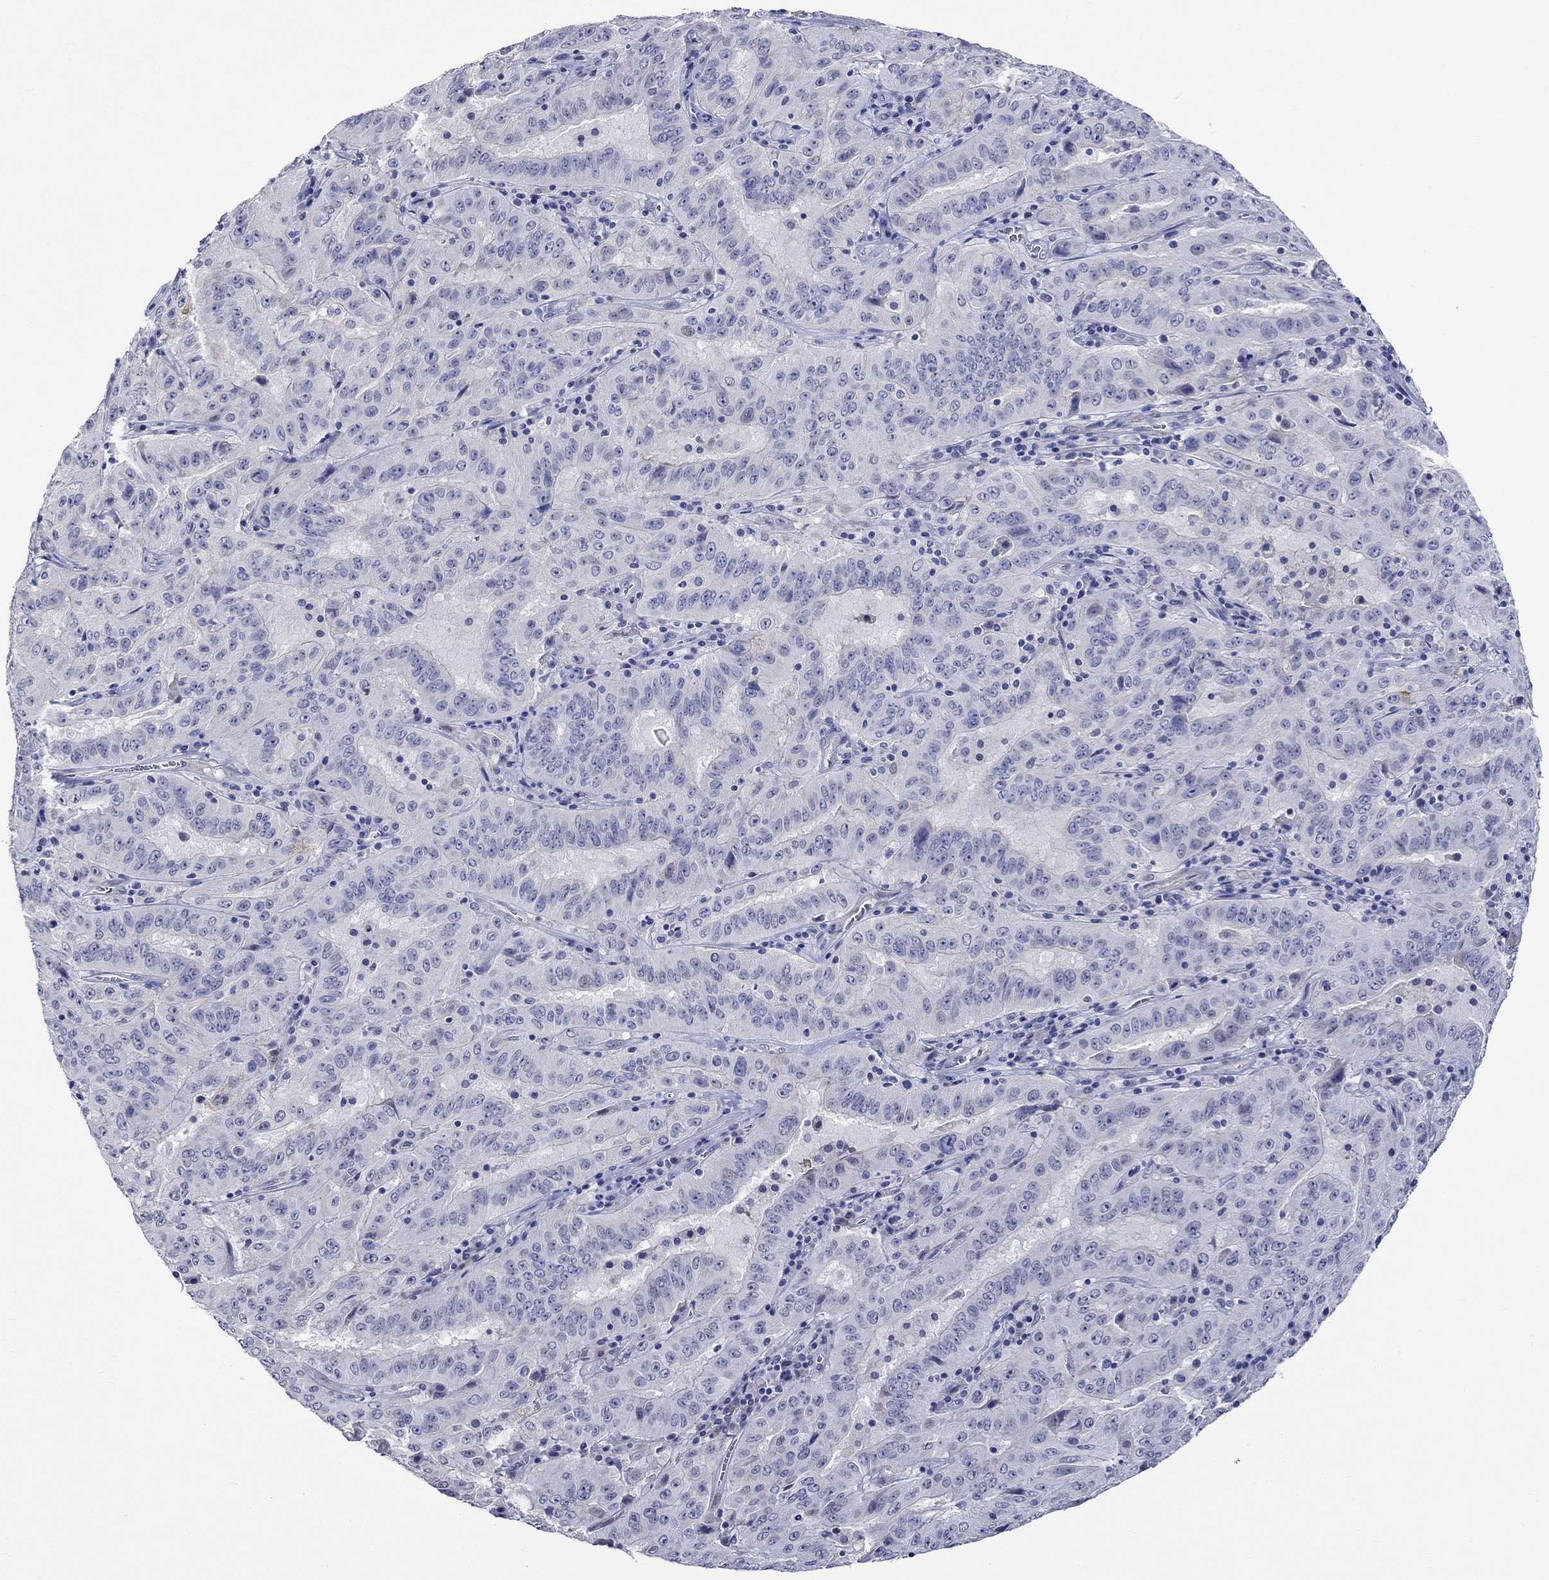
{"staining": {"intensity": "negative", "quantity": "none", "location": "none"}, "tissue": "pancreatic cancer", "cell_type": "Tumor cells", "image_type": "cancer", "snomed": [{"axis": "morphology", "description": "Adenocarcinoma, NOS"}, {"axis": "topography", "description": "Pancreas"}], "caption": "Human pancreatic cancer stained for a protein using IHC reveals no positivity in tumor cells.", "gene": "CRYAB", "patient": {"sex": "male", "age": 63}}